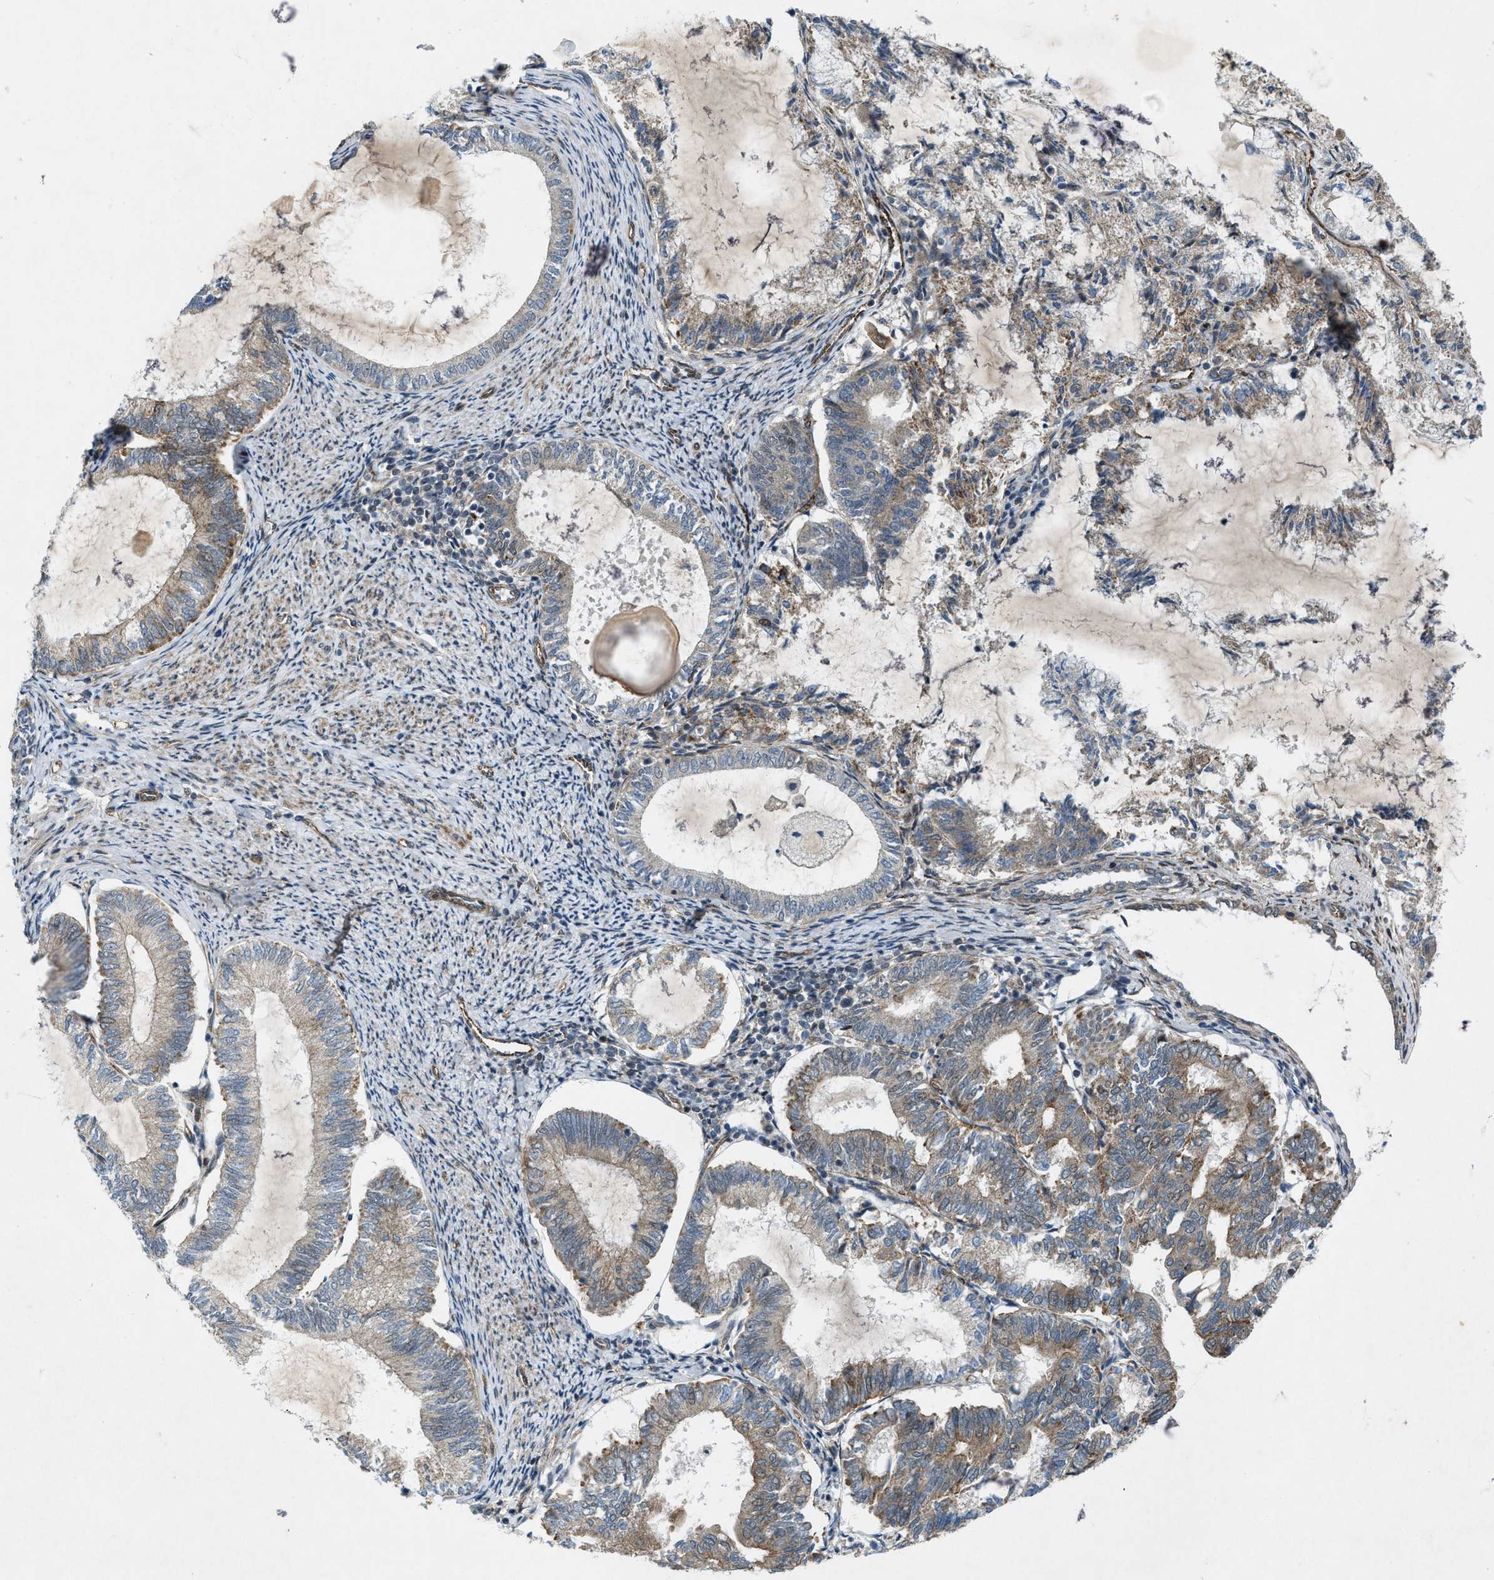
{"staining": {"intensity": "weak", "quantity": "<25%", "location": "cytoplasmic/membranous"}, "tissue": "endometrial cancer", "cell_type": "Tumor cells", "image_type": "cancer", "snomed": [{"axis": "morphology", "description": "Adenocarcinoma, NOS"}, {"axis": "topography", "description": "Endometrium"}], "caption": "Endometrial cancer stained for a protein using immunohistochemistry shows no positivity tumor cells.", "gene": "URGCP", "patient": {"sex": "female", "age": 86}}